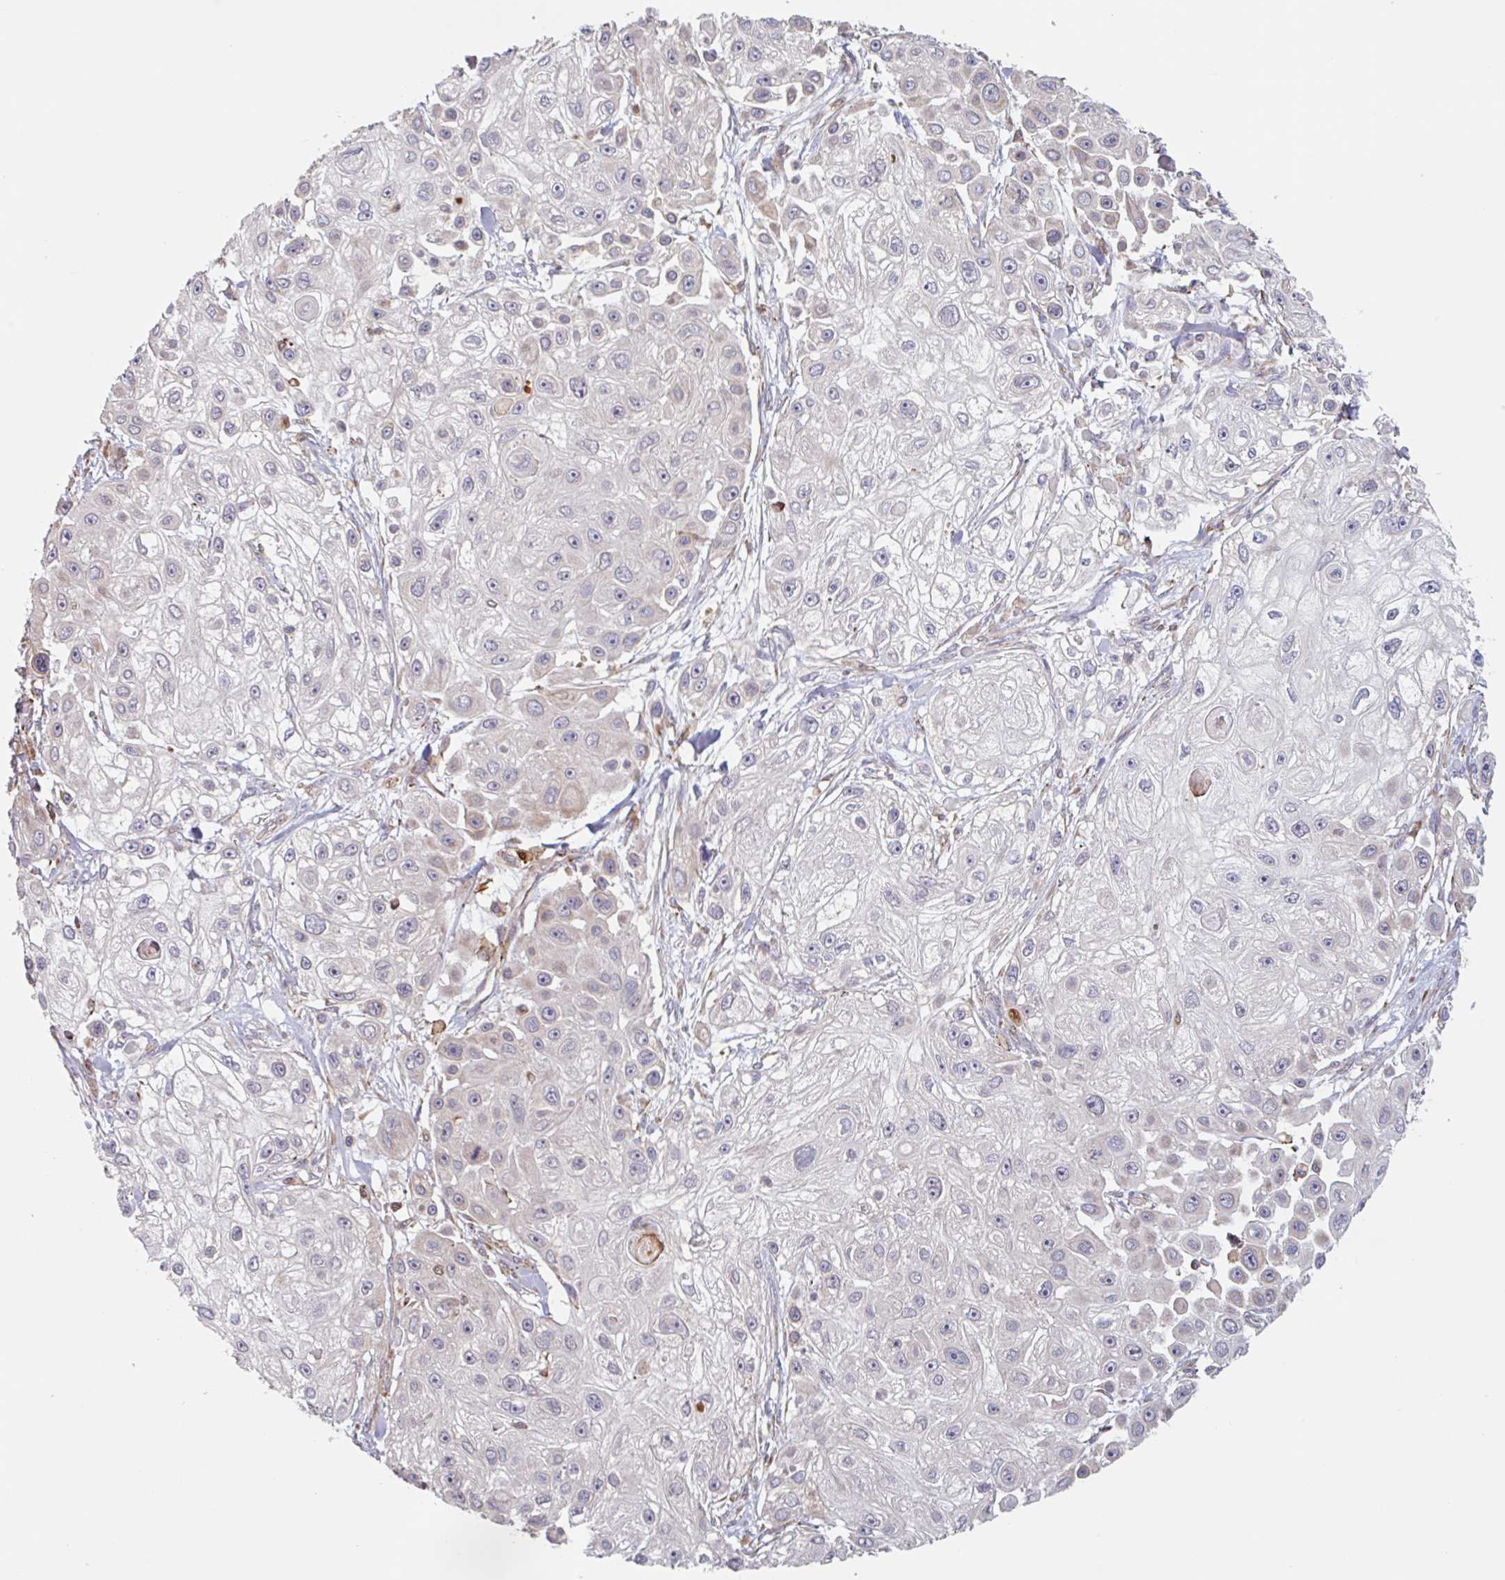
{"staining": {"intensity": "negative", "quantity": "none", "location": "none"}, "tissue": "skin cancer", "cell_type": "Tumor cells", "image_type": "cancer", "snomed": [{"axis": "morphology", "description": "Squamous cell carcinoma, NOS"}, {"axis": "topography", "description": "Skin"}], "caption": "Immunohistochemistry of human skin cancer demonstrates no staining in tumor cells.", "gene": "NUB1", "patient": {"sex": "male", "age": 67}}